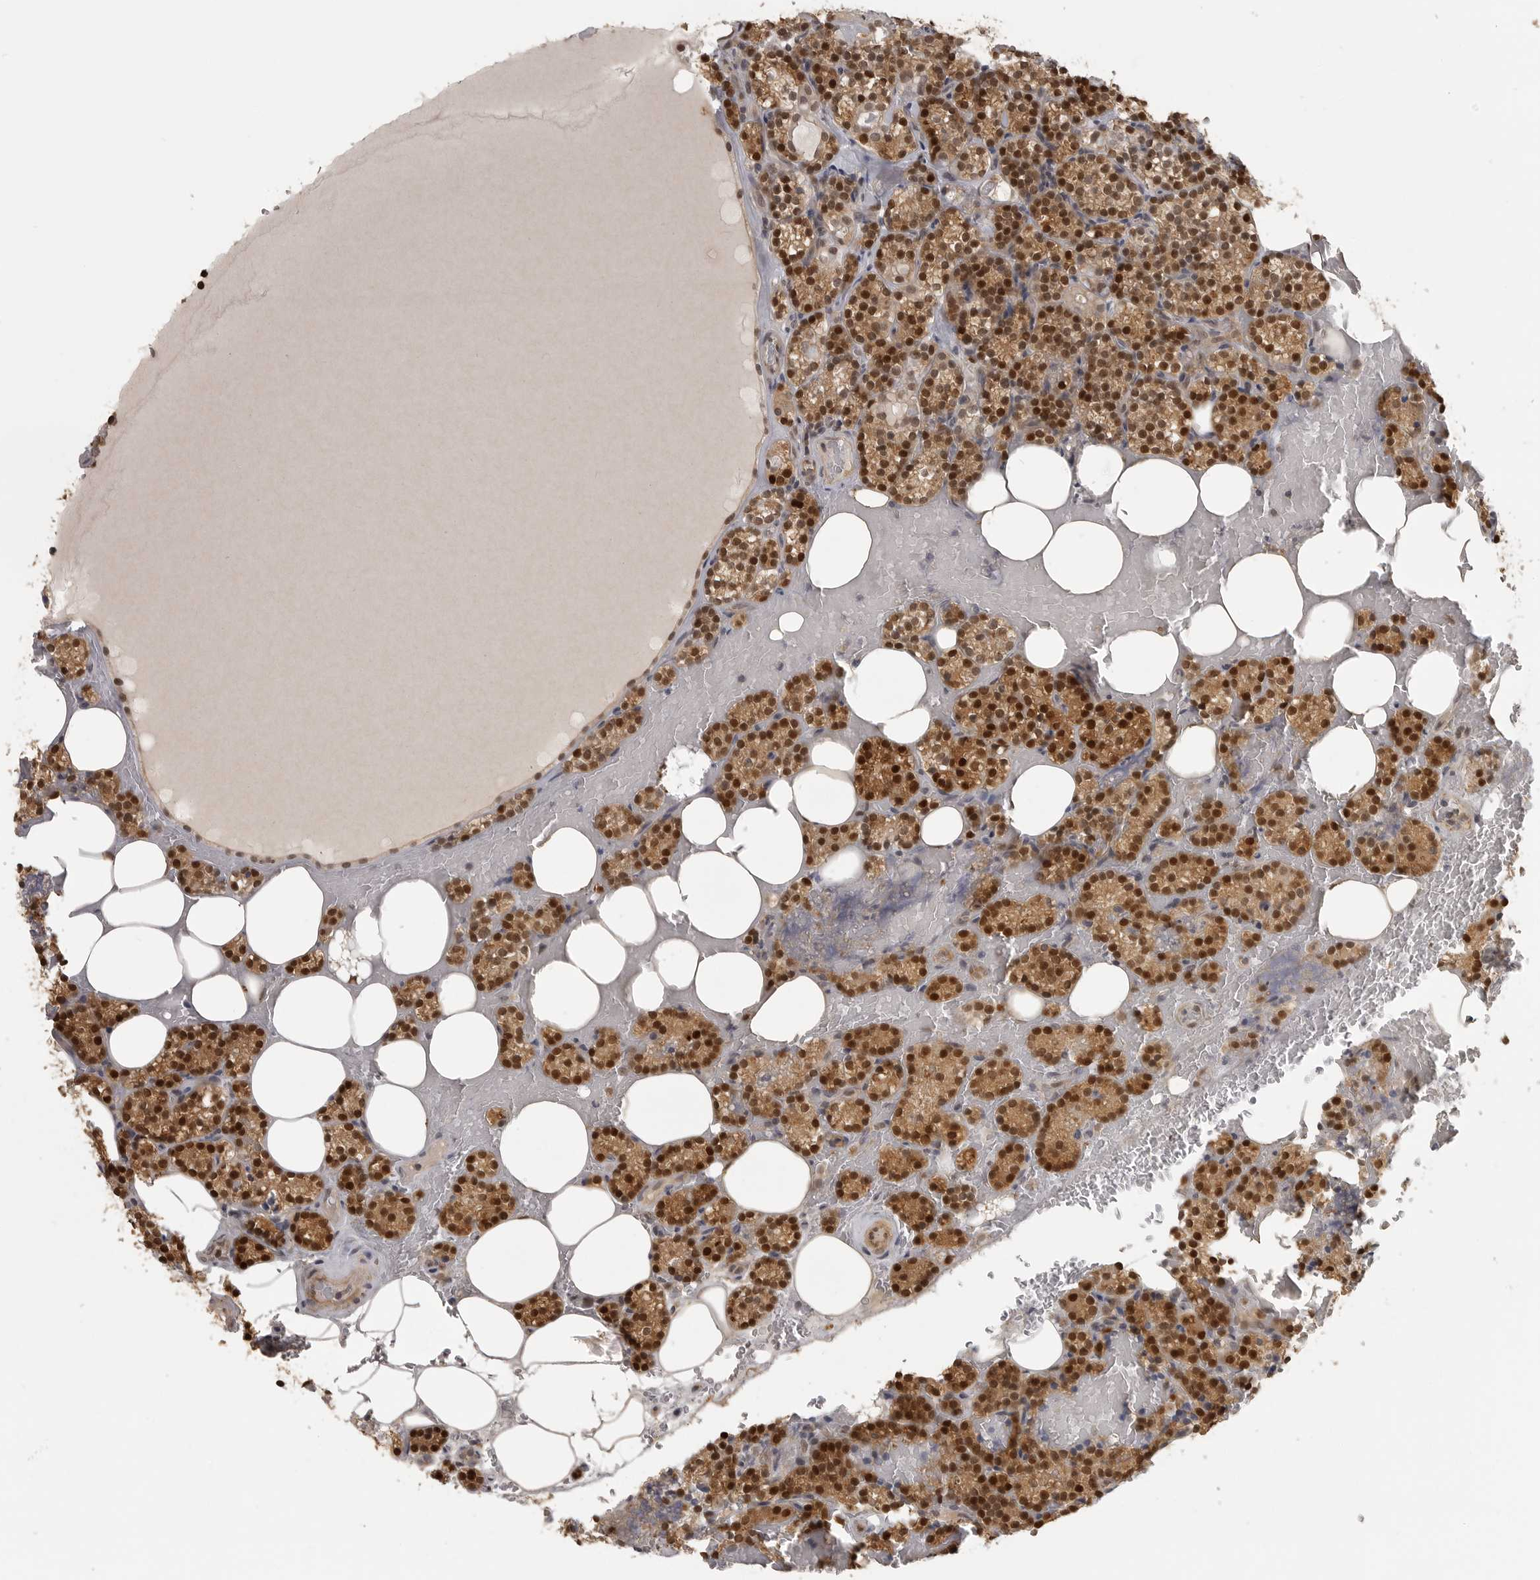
{"staining": {"intensity": "strong", "quantity": "25%-75%", "location": "cytoplasmic/membranous,nuclear"}, "tissue": "parathyroid gland", "cell_type": "Glandular cells", "image_type": "normal", "snomed": [{"axis": "morphology", "description": "Normal tissue, NOS"}, {"axis": "topography", "description": "Parathyroid gland"}], "caption": "Strong cytoplasmic/membranous,nuclear positivity is appreciated in about 25%-75% of glandular cells in benign parathyroid gland.", "gene": "UROD", "patient": {"sex": "female", "age": 78}}